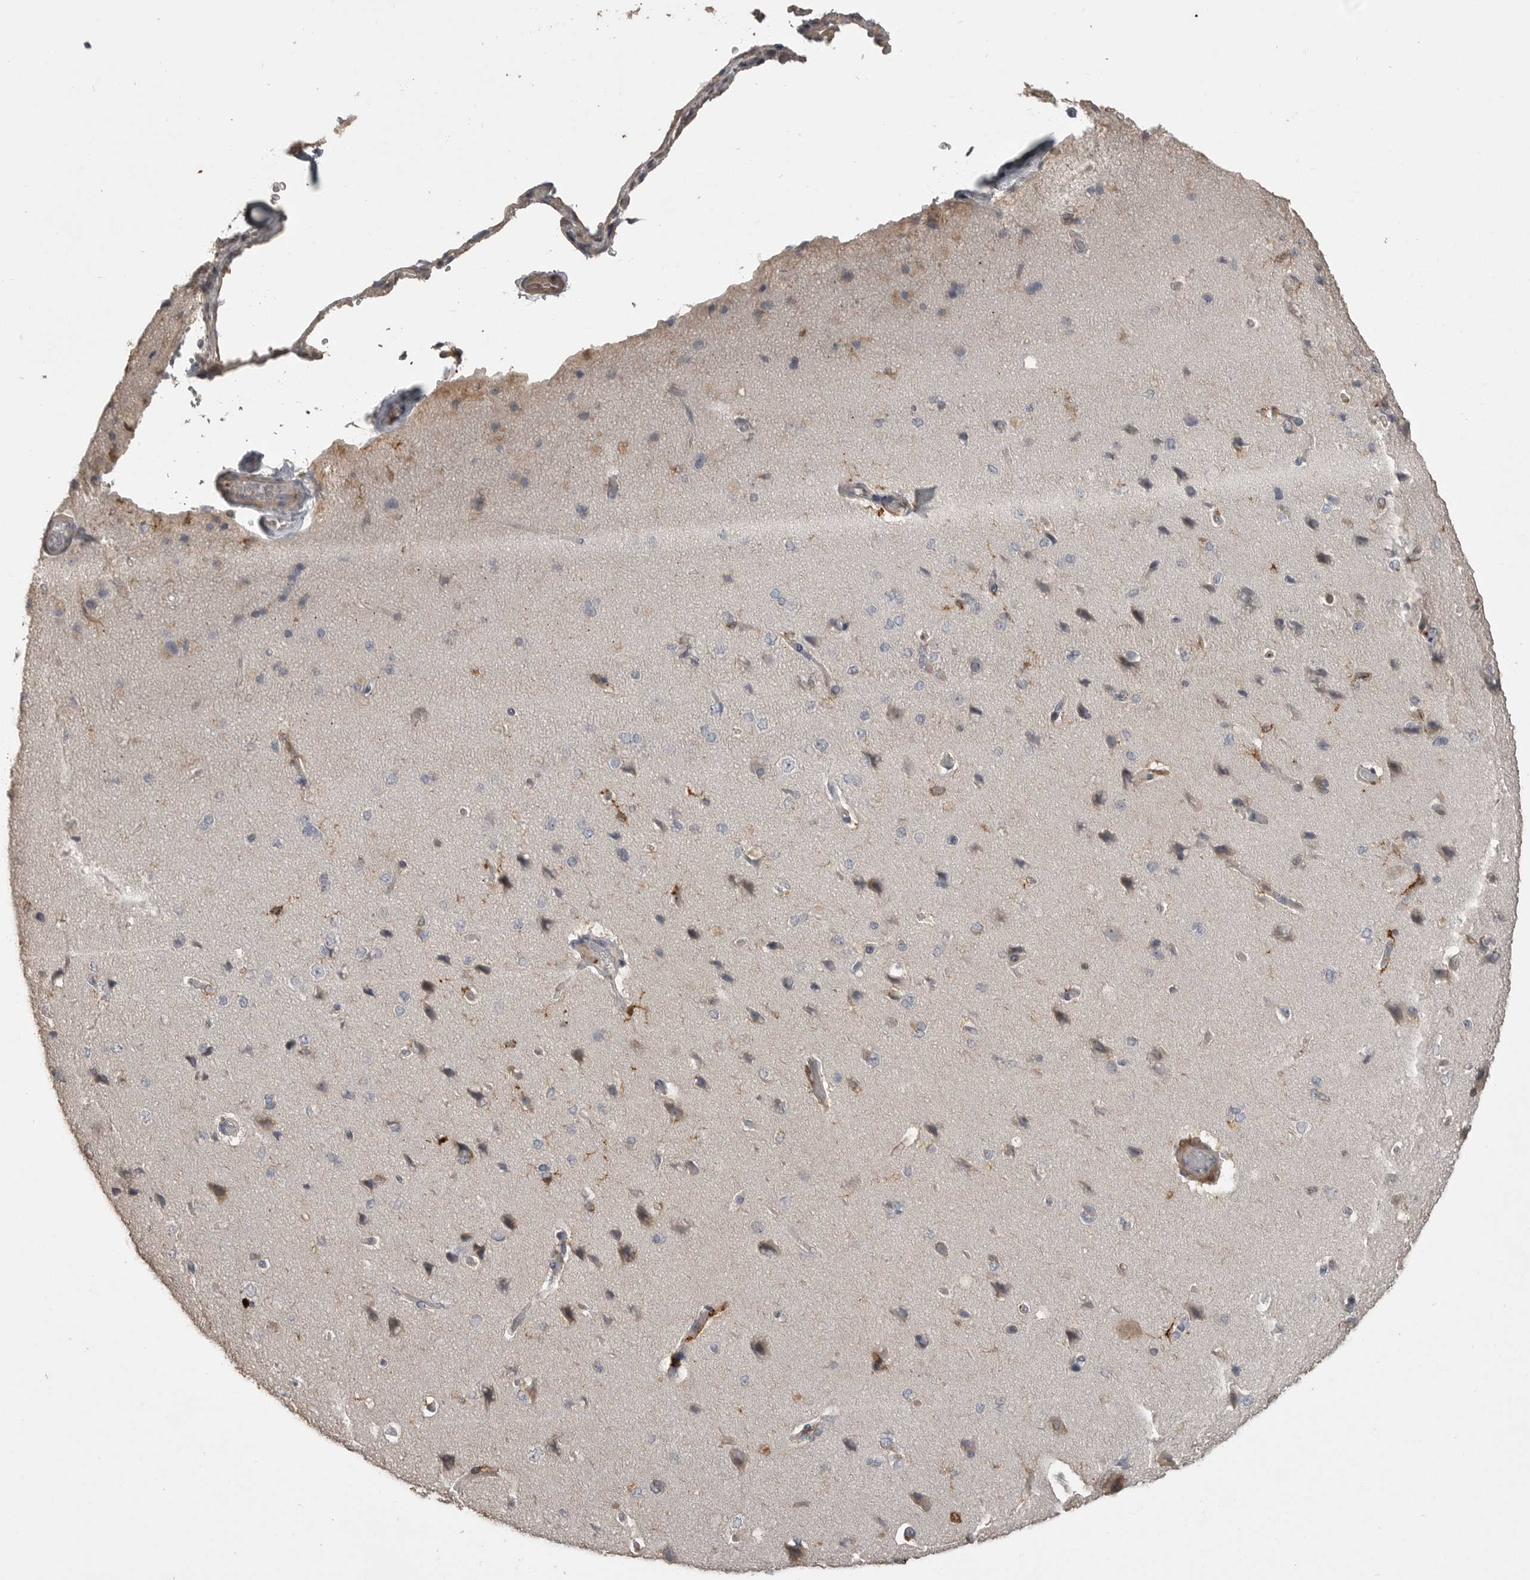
{"staining": {"intensity": "negative", "quantity": "none", "location": "none"}, "tissue": "cerebral cortex", "cell_type": "Endothelial cells", "image_type": "normal", "snomed": [{"axis": "morphology", "description": "Normal tissue, NOS"}, {"axis": "topography", "description": "Cerebral cortex"}], "caption": "Immunohistochemical staining of normal human cerebral cortex exhibits no significant staining in endothelial cells.", "gene": "CMTM6", "patient": {"sex": "male", "age": 62}}